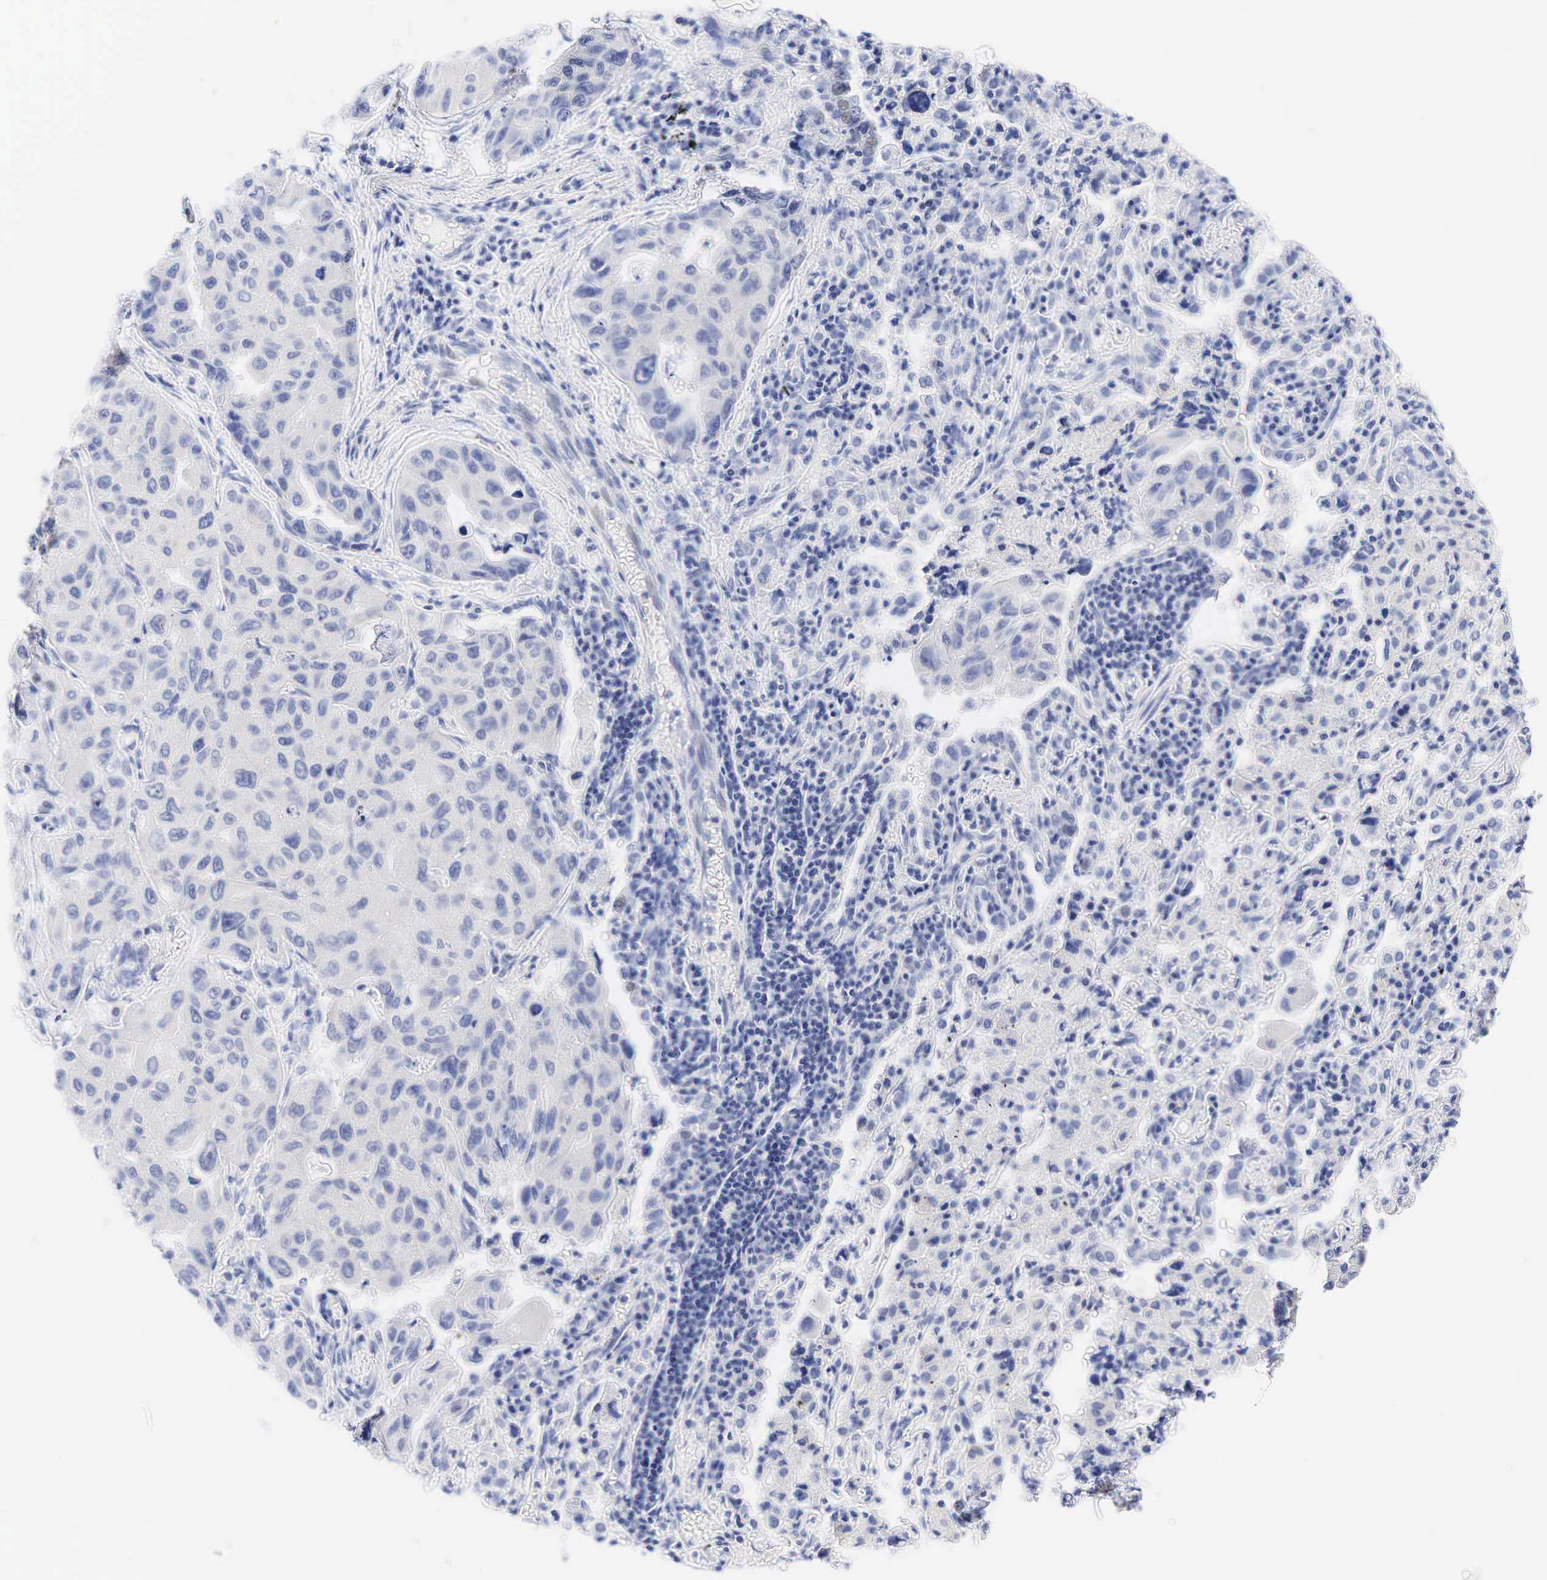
{"staining": {"intensity": "negative", "quantity": "none", "location": "none"}, "tissue": "lung cancer", "cell_type": "Tumor cells", "image_type": "cancer", "snomed": [{"axis": "morphology", "description": "Adenocarcinoma, NOS"}, {"axis": "topography", "description": "Lung"}], "caption": "High magnification brightfield microscopy of lung cancer (adenocarcinoma) stained with DAB (3,3'-diaminobenzidine) (brown) and counterstained with hematoxylin (blue): tumor cells show no significant expression.", "gene": "AR", "patient": {"sex": "male", "age": 64}}